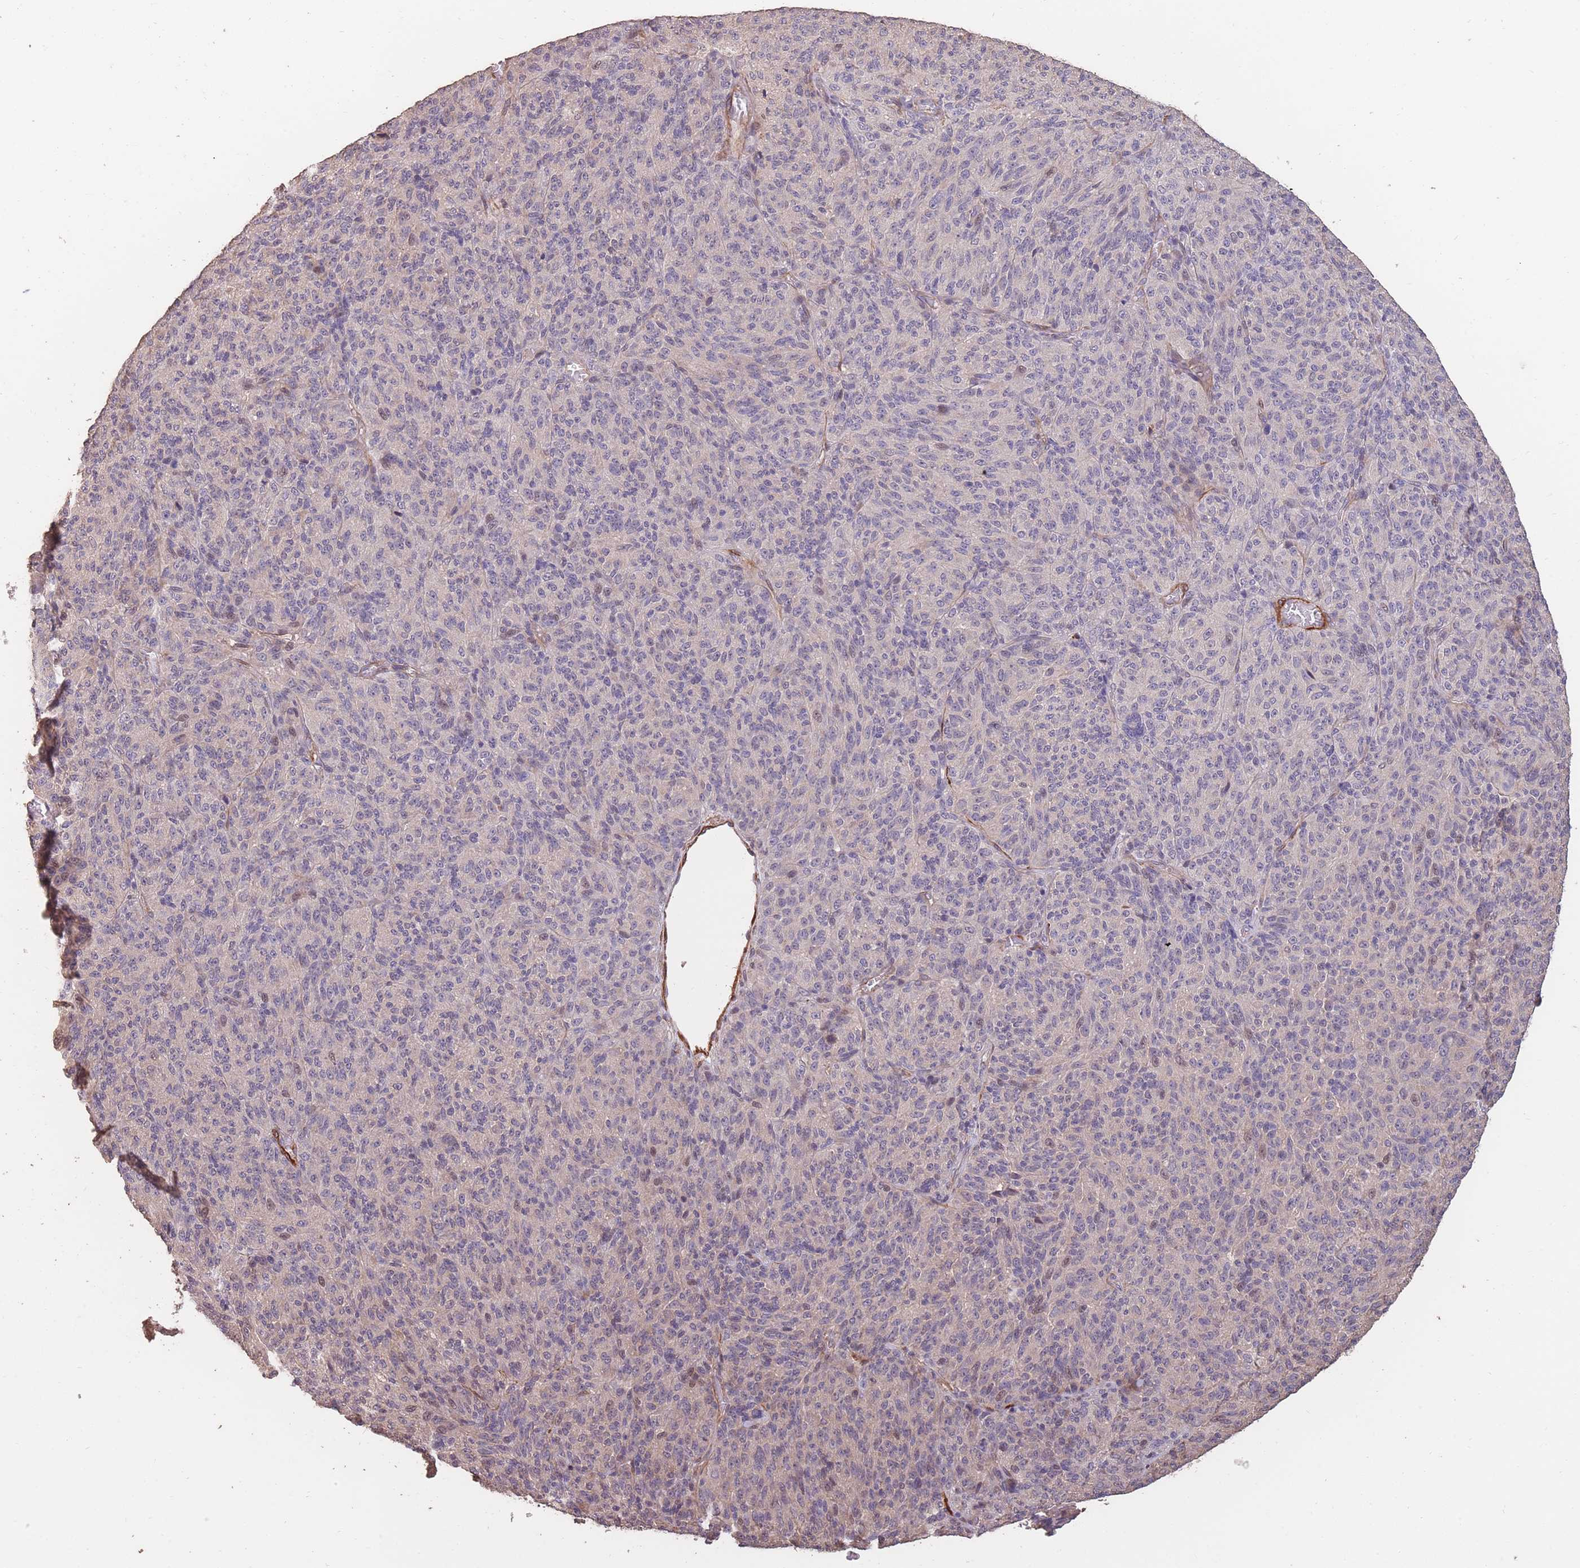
{"staining": {"intensity": "negative", "quantity": "none", "location": "none"}, "tissue": "melanoma", "cell_type": "Tumor cells", "image_type": "cancer", "snomed": [{"axis": "morphology", "description": "Malignant melanoma, Metastatic site"}, {"axis": "topography", "description": "Brain"}], "caption": "IHC micrograph of malignant melanoma (metastatic site) stained for a protein (brown), which exhibits no expression in tumor cells.", "gene": "NLRC4", "patient": {"sex": "female", "age": 56}}